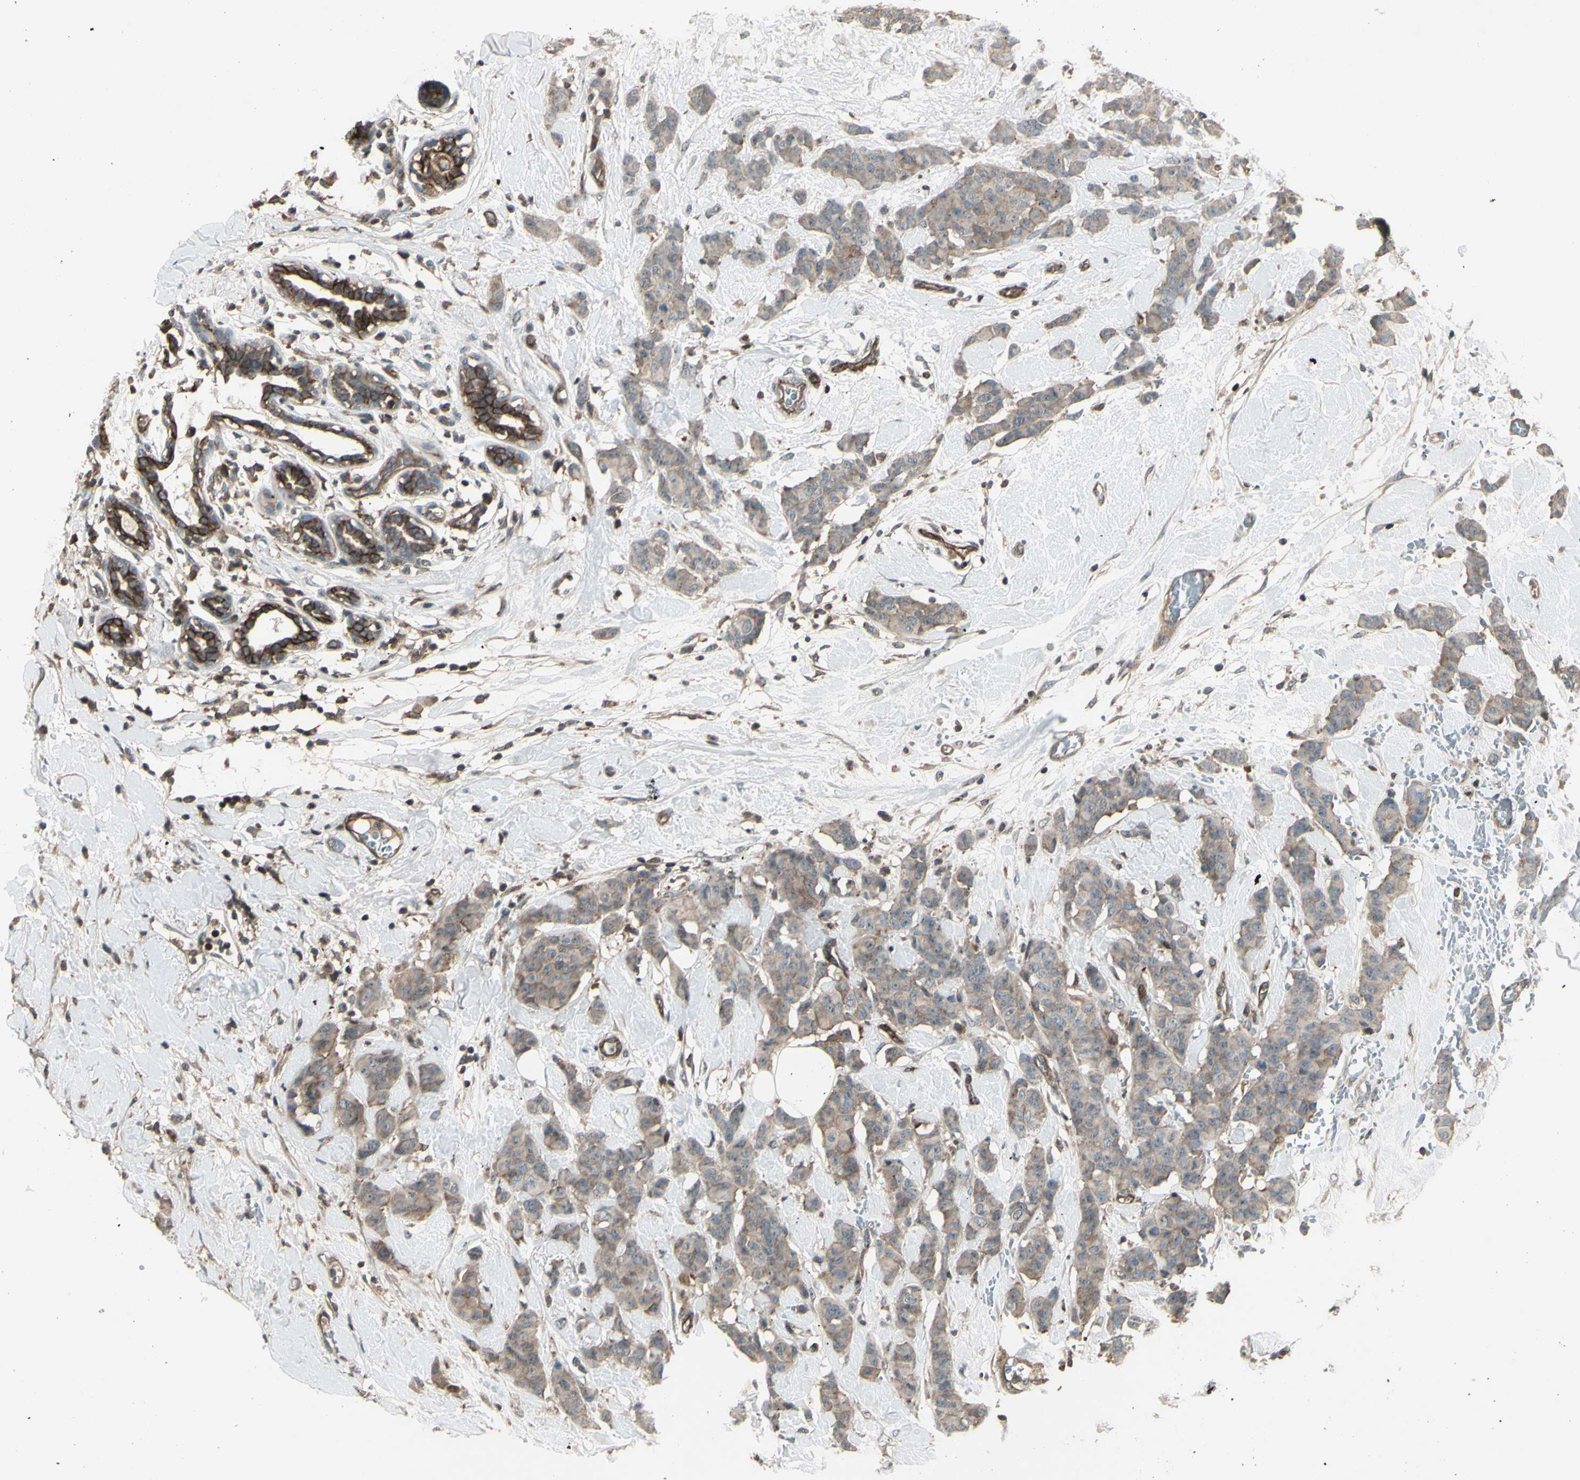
{"staining": {"intensity": "weak", "quantity": ">75%", "location": "cytoplasmic/membranous"}, "tissue": "breast cancer", "cell_type": "Tumor cells", "image_type": "cancer", "snomed": [{"axis": "morphology", "description": "Normal tissue, NOS"}, {"axis": "morphology", "description": "Duct carcinoma"}, {"axis": "topography", "description": "Breast"}], "caption": "Human breast intraductal carcinoma stained with a protein marker reveals weak staining in tumor cells.", "gene": "FXYD5", "patient": {"sex": "female", "age": 40}}